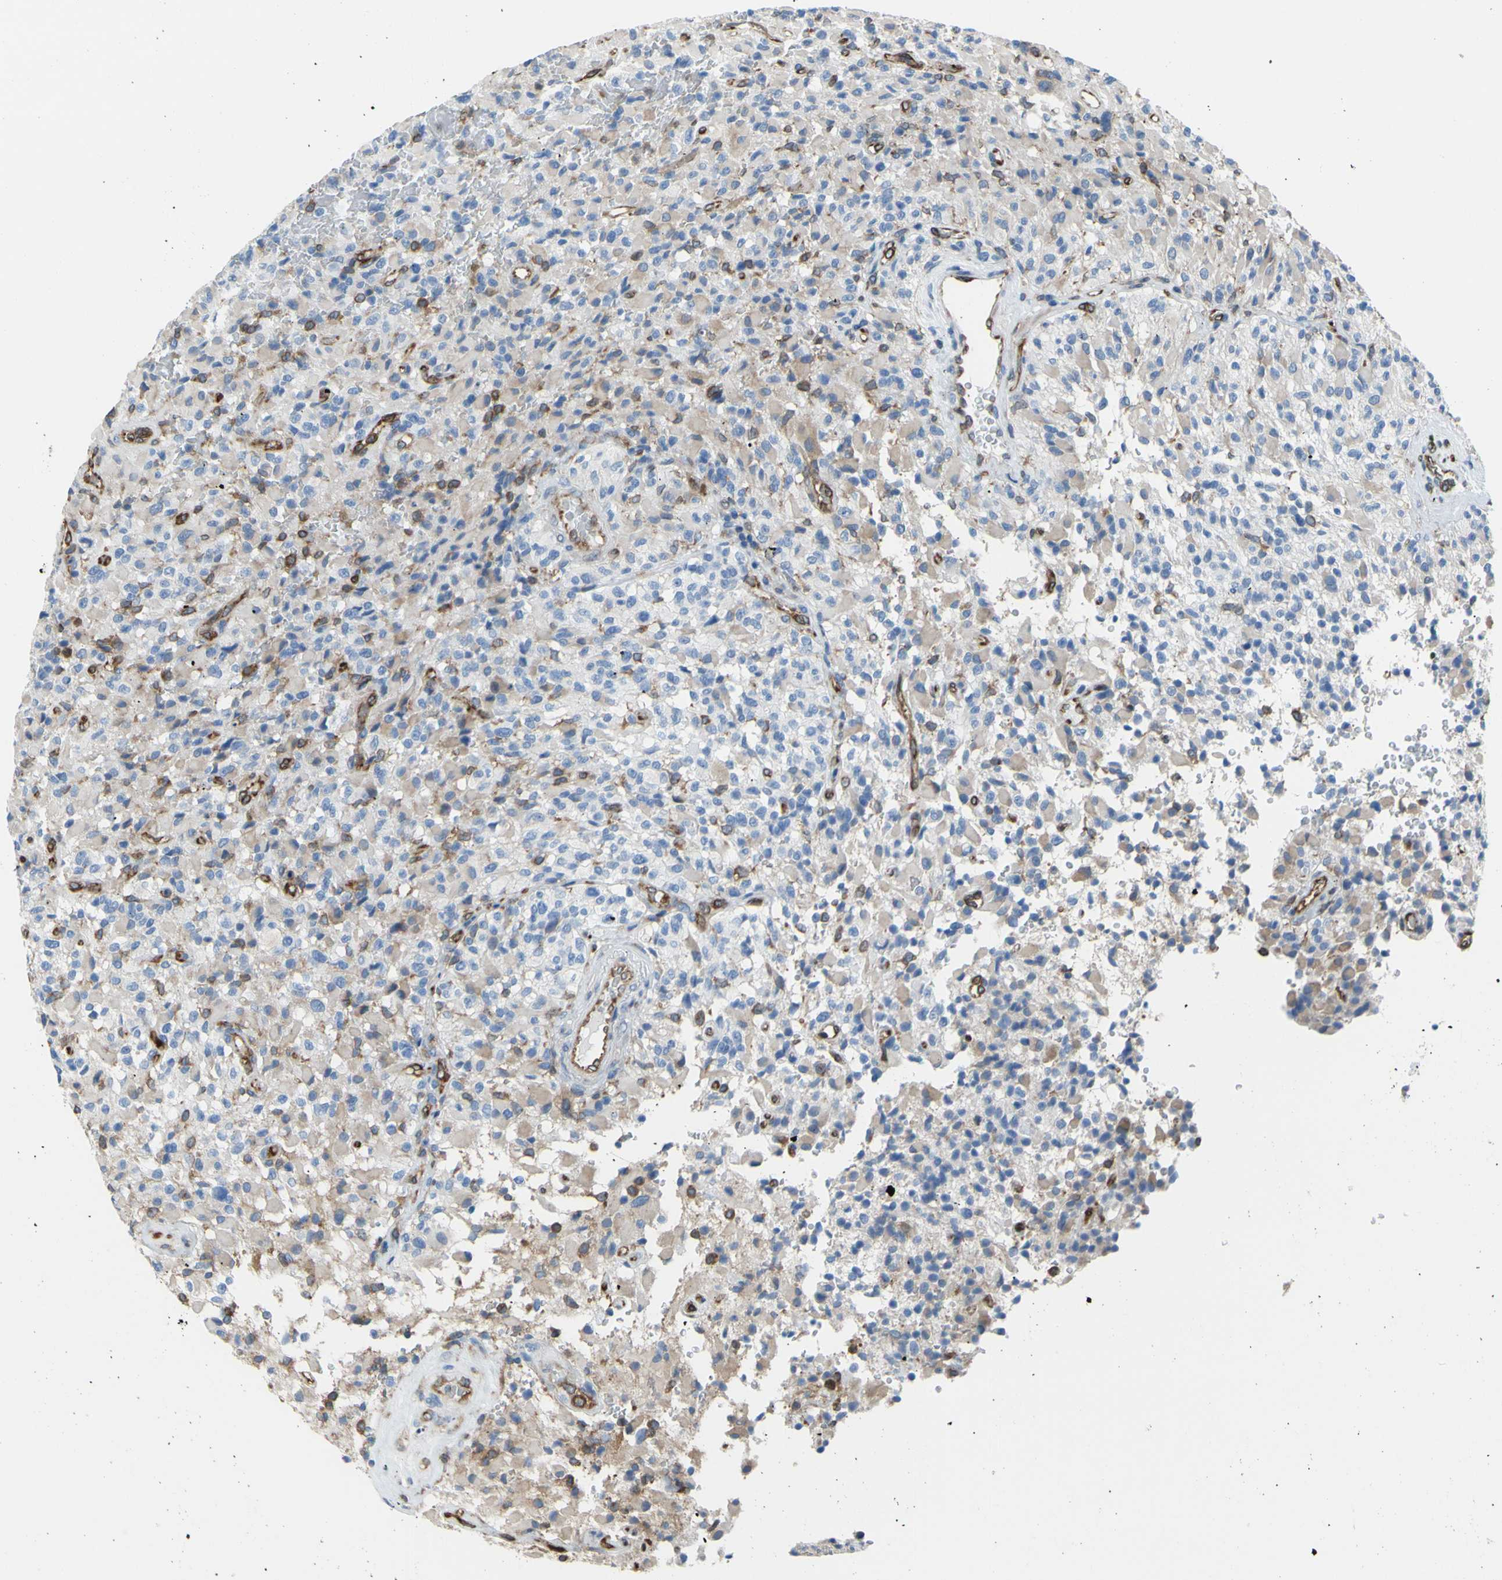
{"staining": {"intensity": "moderate", "quantity": "<25%", "location": "cytoplasmic/membranous"}, "tissue": "glioma", "cell_type": "Tumor cells", "image_type": "cancer", "snomed": [{"axis": "morphology", "description": "Glioma, malignant, High grade"}, {"axis": "topography", "description": "Brain"}], "caption": "This is a histology image of immunohistochemistry (IHC) staining of high-grade glioma (malignant), which shows moderate positivity in the cytoplasmic/membranous of tumor cells.", "gene": "MGST2", "patient": {"sex": "male", "age": 71}}